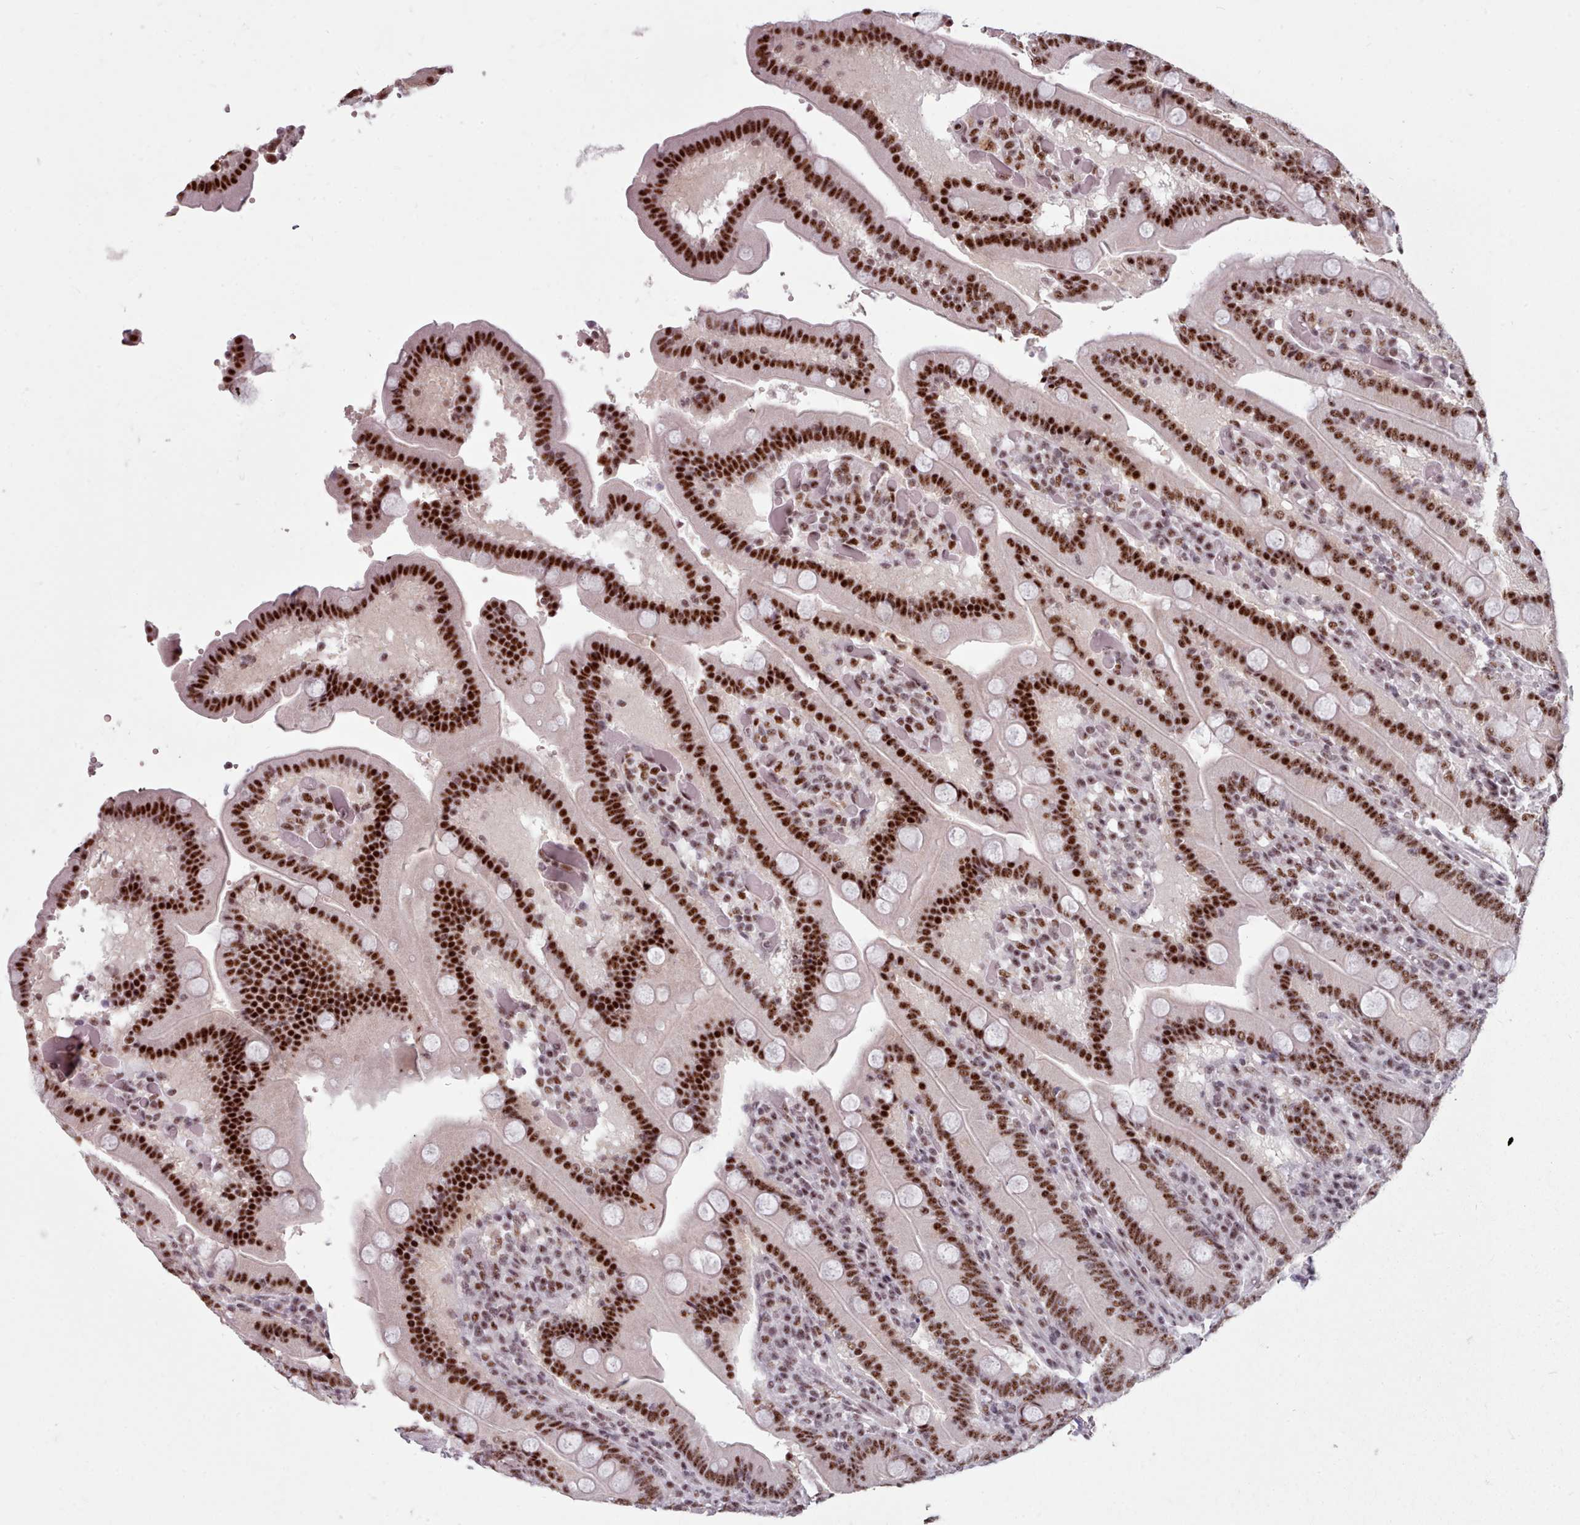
{"staining": {"intensity": "strong", "quantity": ">75%", "location": "nuclear"}, "tissue": "duodenum", "cell_type": "Glandular cells", "image_type": "normal", "snomed": [{"axis": "morphology", "description": "Normal tissue, NOS"}, {"axis": "topography", "description": "Duodenum"}], "caption": "About >75% of glandular cells in normal human duodenum reveal strong nuclear protein staining as visualized by brown immunohistochemical staining.", "gene": "SRRM1", "patient": {"sex": "female", "age": 62}}